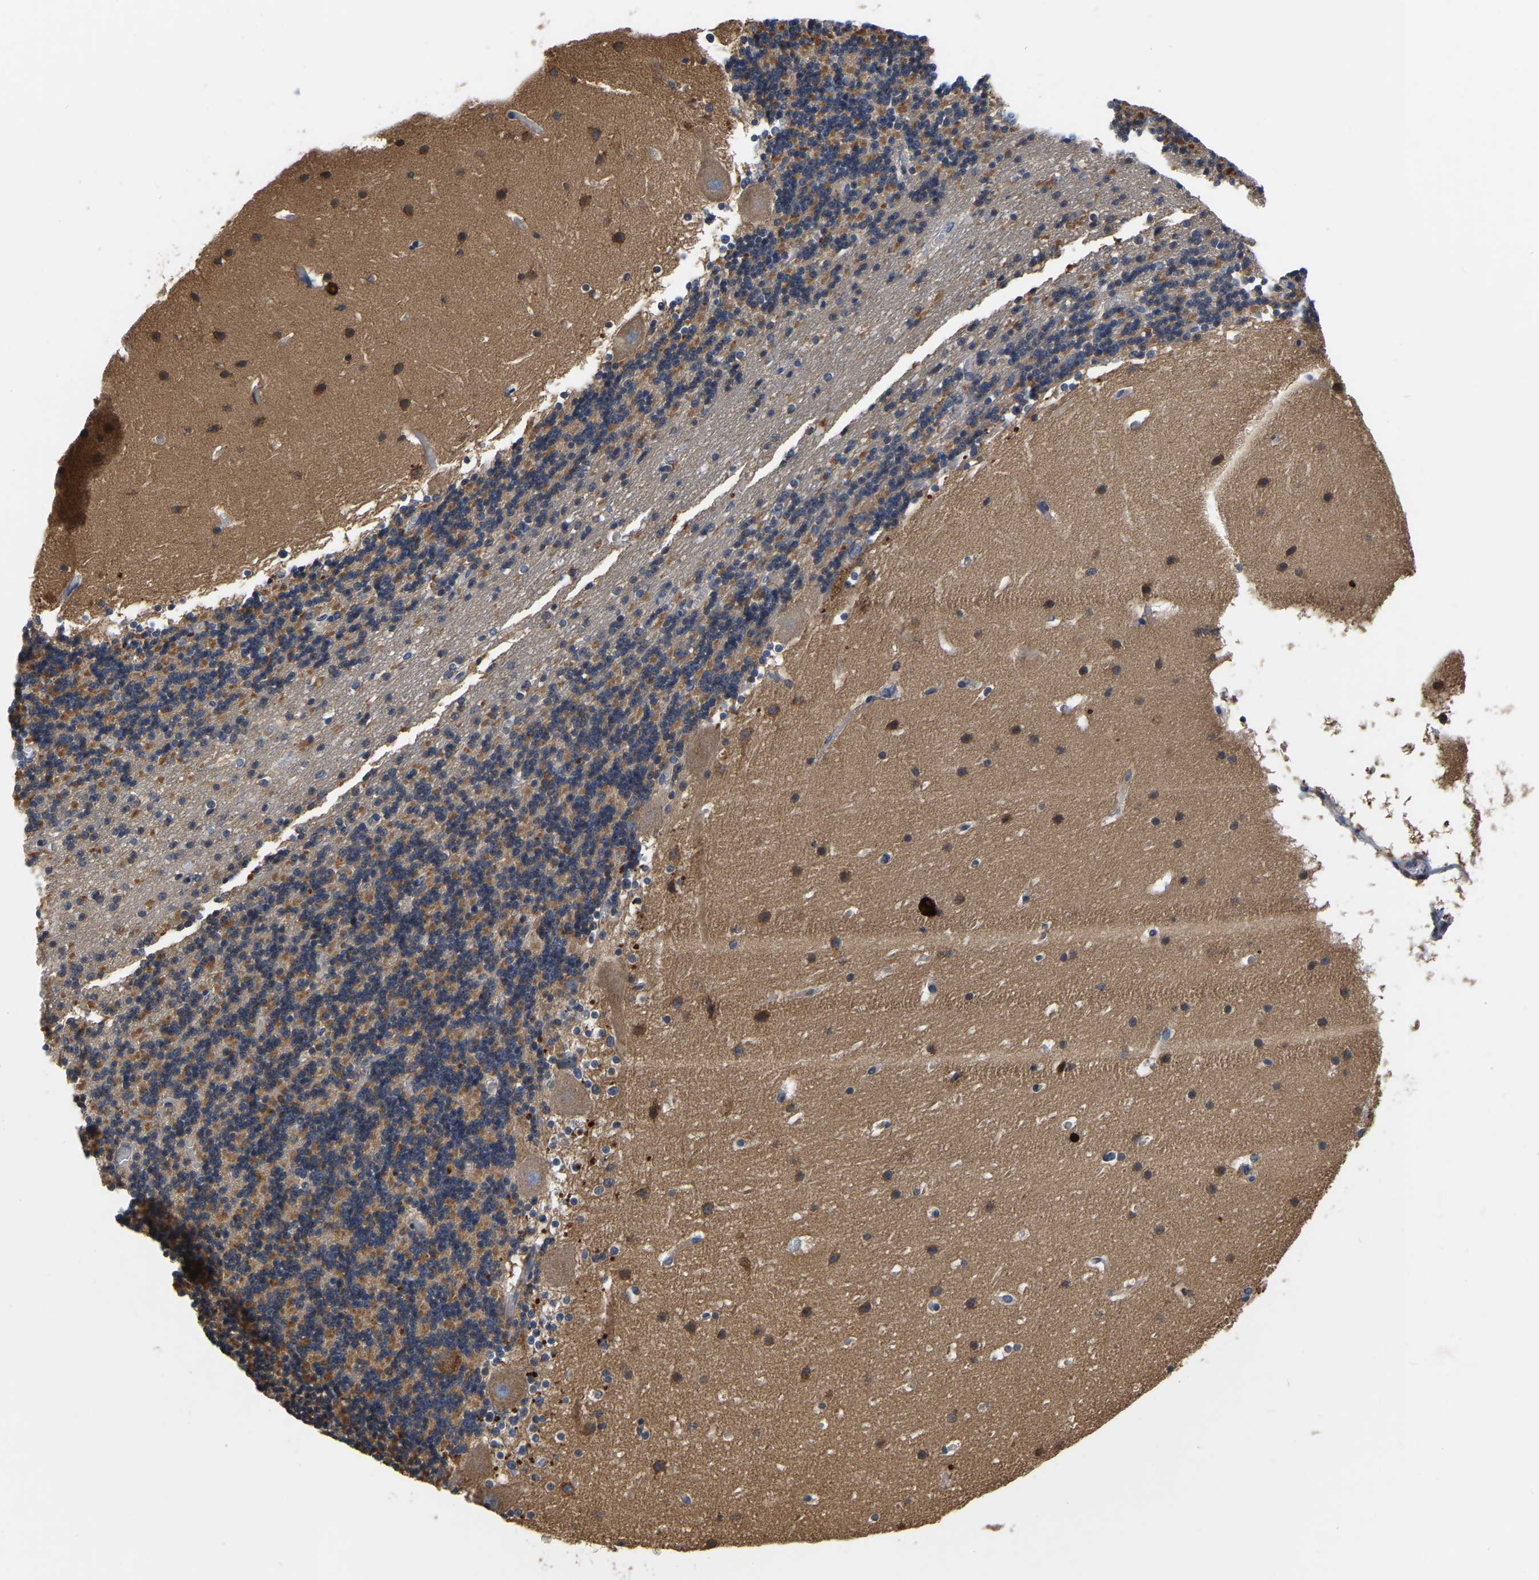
{"staining": {"intensity": "moderate", "quantity": ">75%", "location": "cytoplasmic/membranous"}, "tissue": "cerebellum", "cell_type": "Cells in granular layer", "image_type": "normal", "snomed": [{"axis": "morphology", "description": "Normal tissue, NOS"}, {"axis": "topography", "description": "Cerebellum"}], "caption": "Immunohistochemical staining of unremarkable cerebellum displays >75% levels of moderate cytoplasmic/membranous protein staining in about >75% of cells in granular layer.", "gene": "GARS1", "patient": {"sex": "female", "age": 19}}